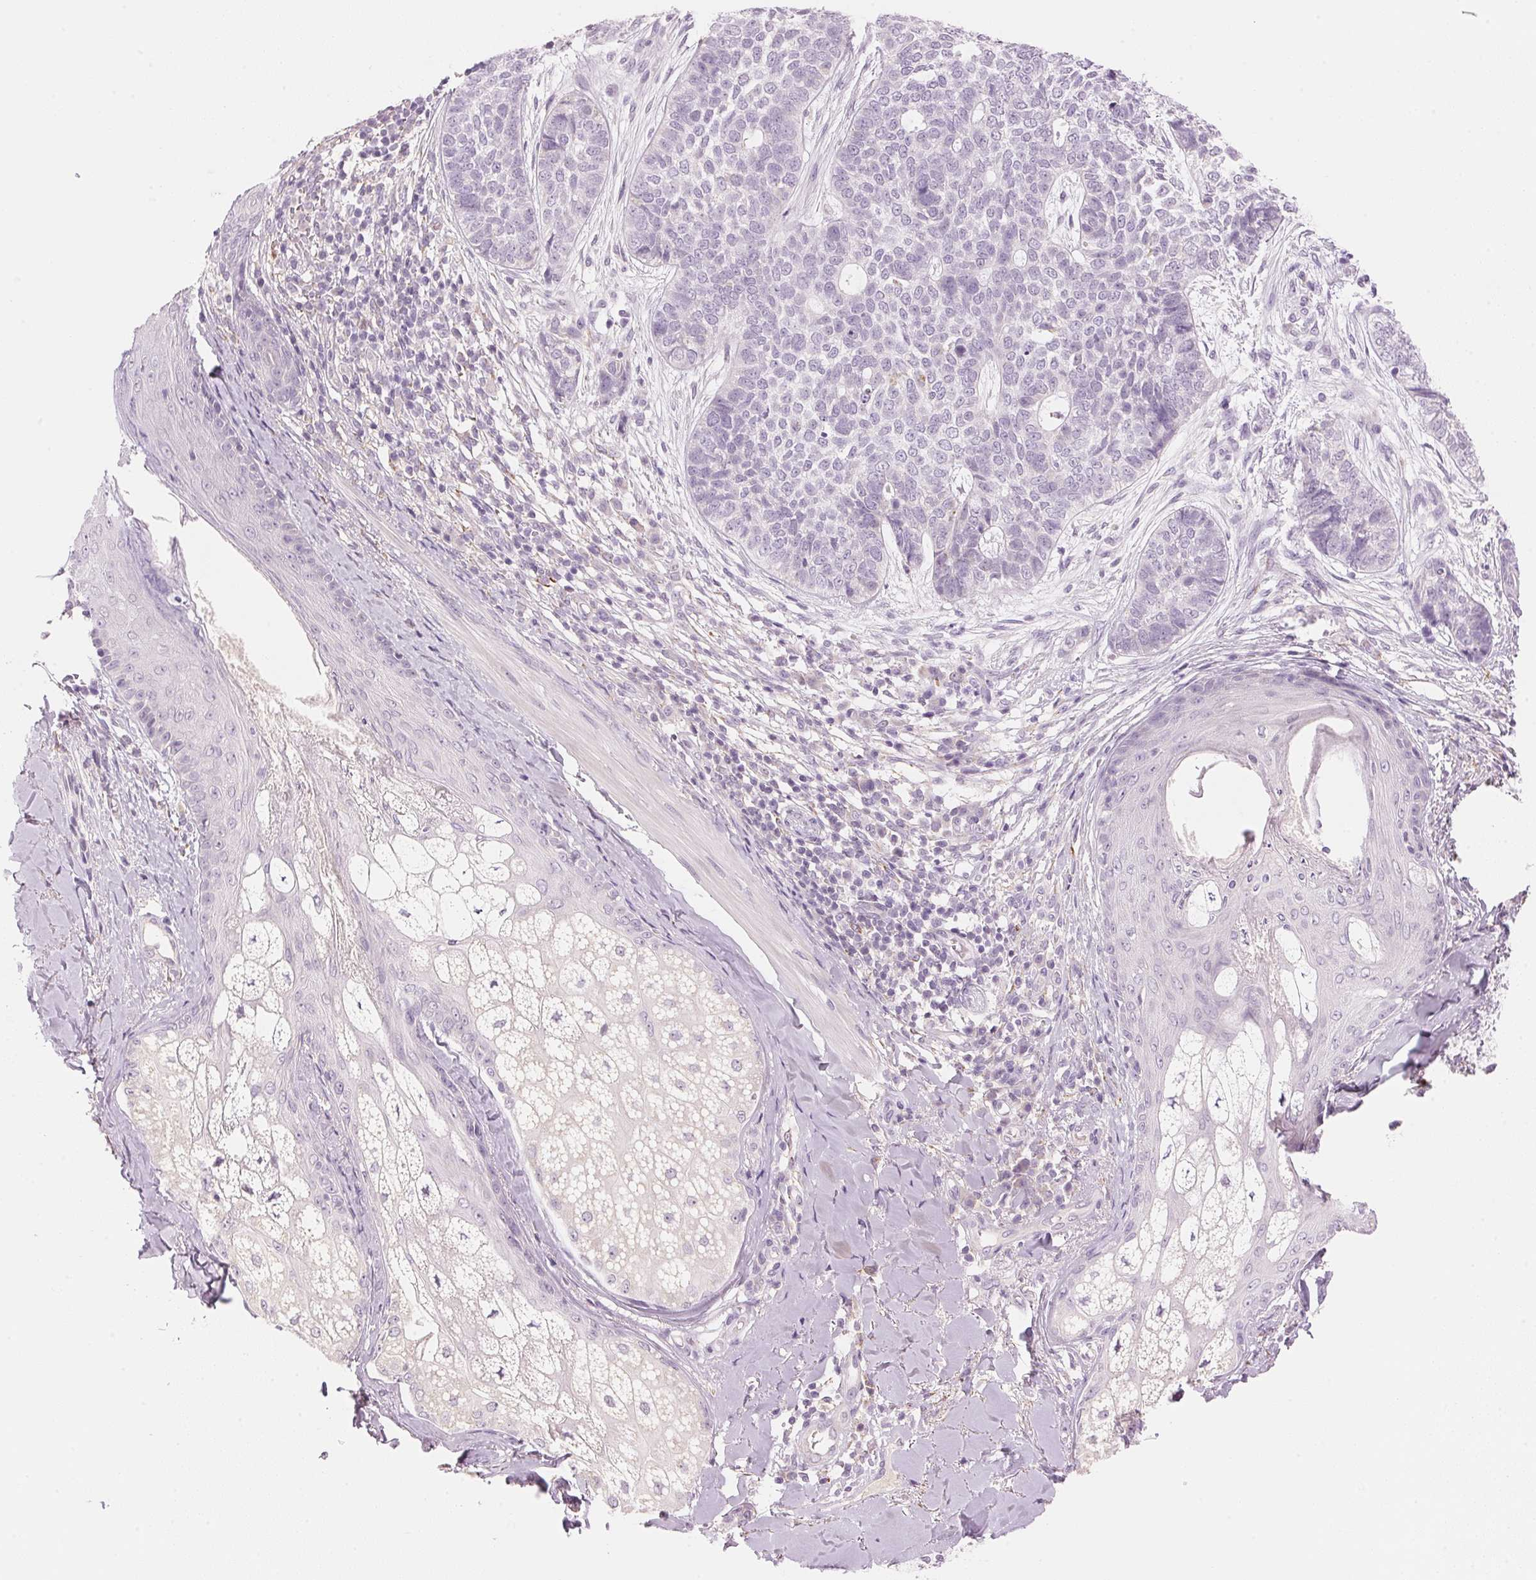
{"staining": {"intensity": "negative", "quantity": "none", "location": "none"}, "tissue": "skin cancer", "cell_type": "Tumor cells", "image_type": "cancer", "snomed": [{"axis": "morphology", "description": "Basal cell carcinoma"}, {"axis": "topography", "description": "Skin"}], "caption": "Immunohistochemistry image of human basal cell carcinoma (skin) stained for a protein (brown), which displays no expression in tumor cells.", "gene": "CYP11B1", "patient": {"sex": "female", "age": 69}}